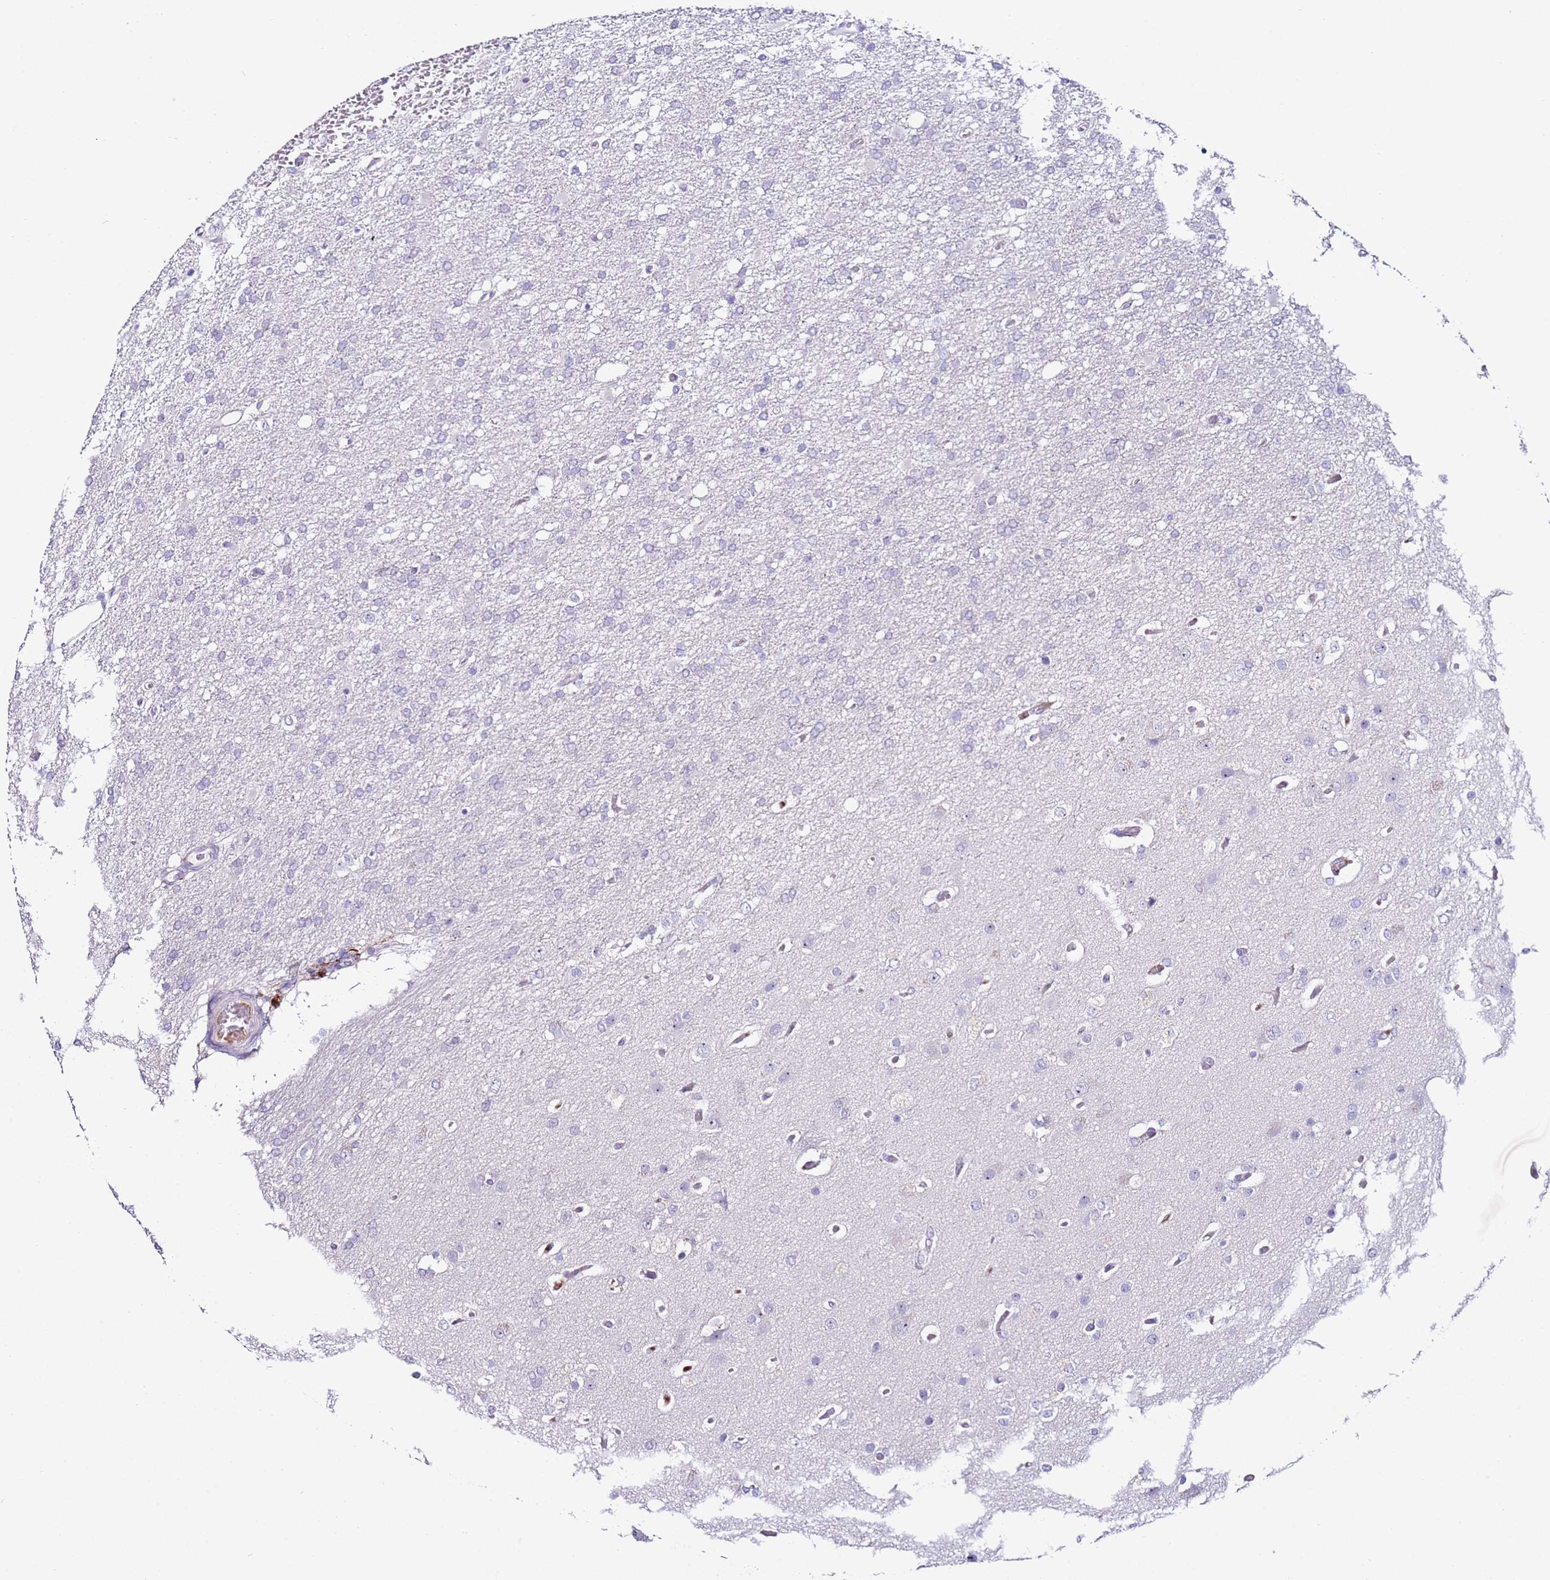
{"staining": {"intensity": "negative", "quantity": "none", "location": "none"}, "tissue": "glioma", "cell_type": "Tumor cells", "image_type": "cancer", "snomed": [{"axis": "morphology", "description": "Glioma, malignant, High grade"}, {"axis": "topography", "description": "Brain"}], "caption": "IHC of human glioma exhibits no expression in tumor cells.", "gene": "HGD", "patient": {"sex": "female", "age": 74}}